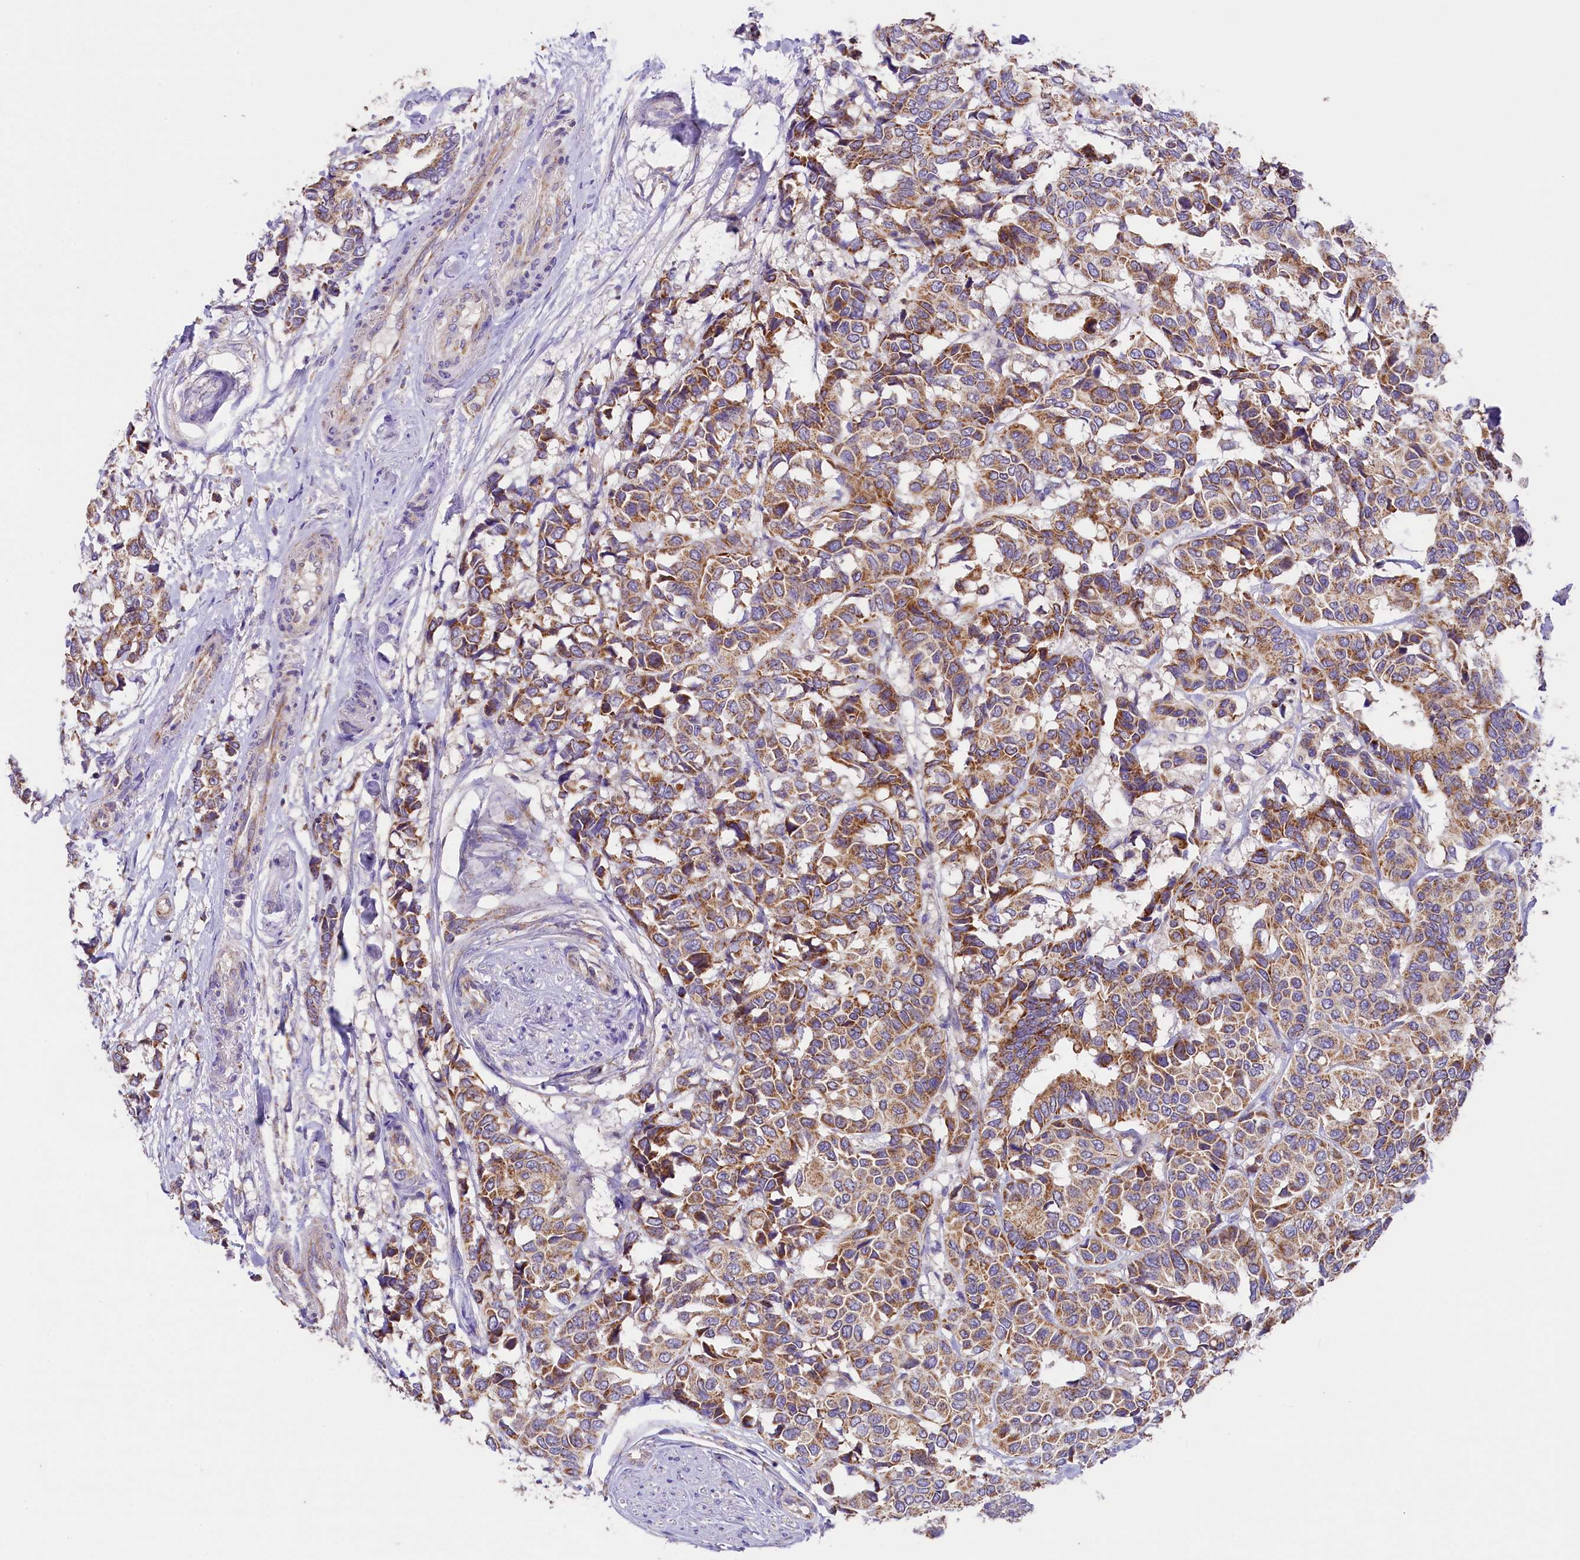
{"staining": {"intensity": "moderate", "quantity": ">75%", "location": "cytoplasmic/membranous"}, "tissue": "breast cancer", "cell_type": "Tumor cells", "image_type": "cancer", "snomed": [{"axis": "morphology", "description": "Duct carcinoma"}, {"axis": "topography", "description": "Breast"}], "caption": "Protein expression analysis of breast invasive ductal carcinoma reveals moderate cytoplasmic/membranous staining in about >75% of tumor cells. (DAB = brown stain, brightfield microscopy at high magnification).", "gene": "PMPCB", "patient": {"sex": "female", "age": 87}}